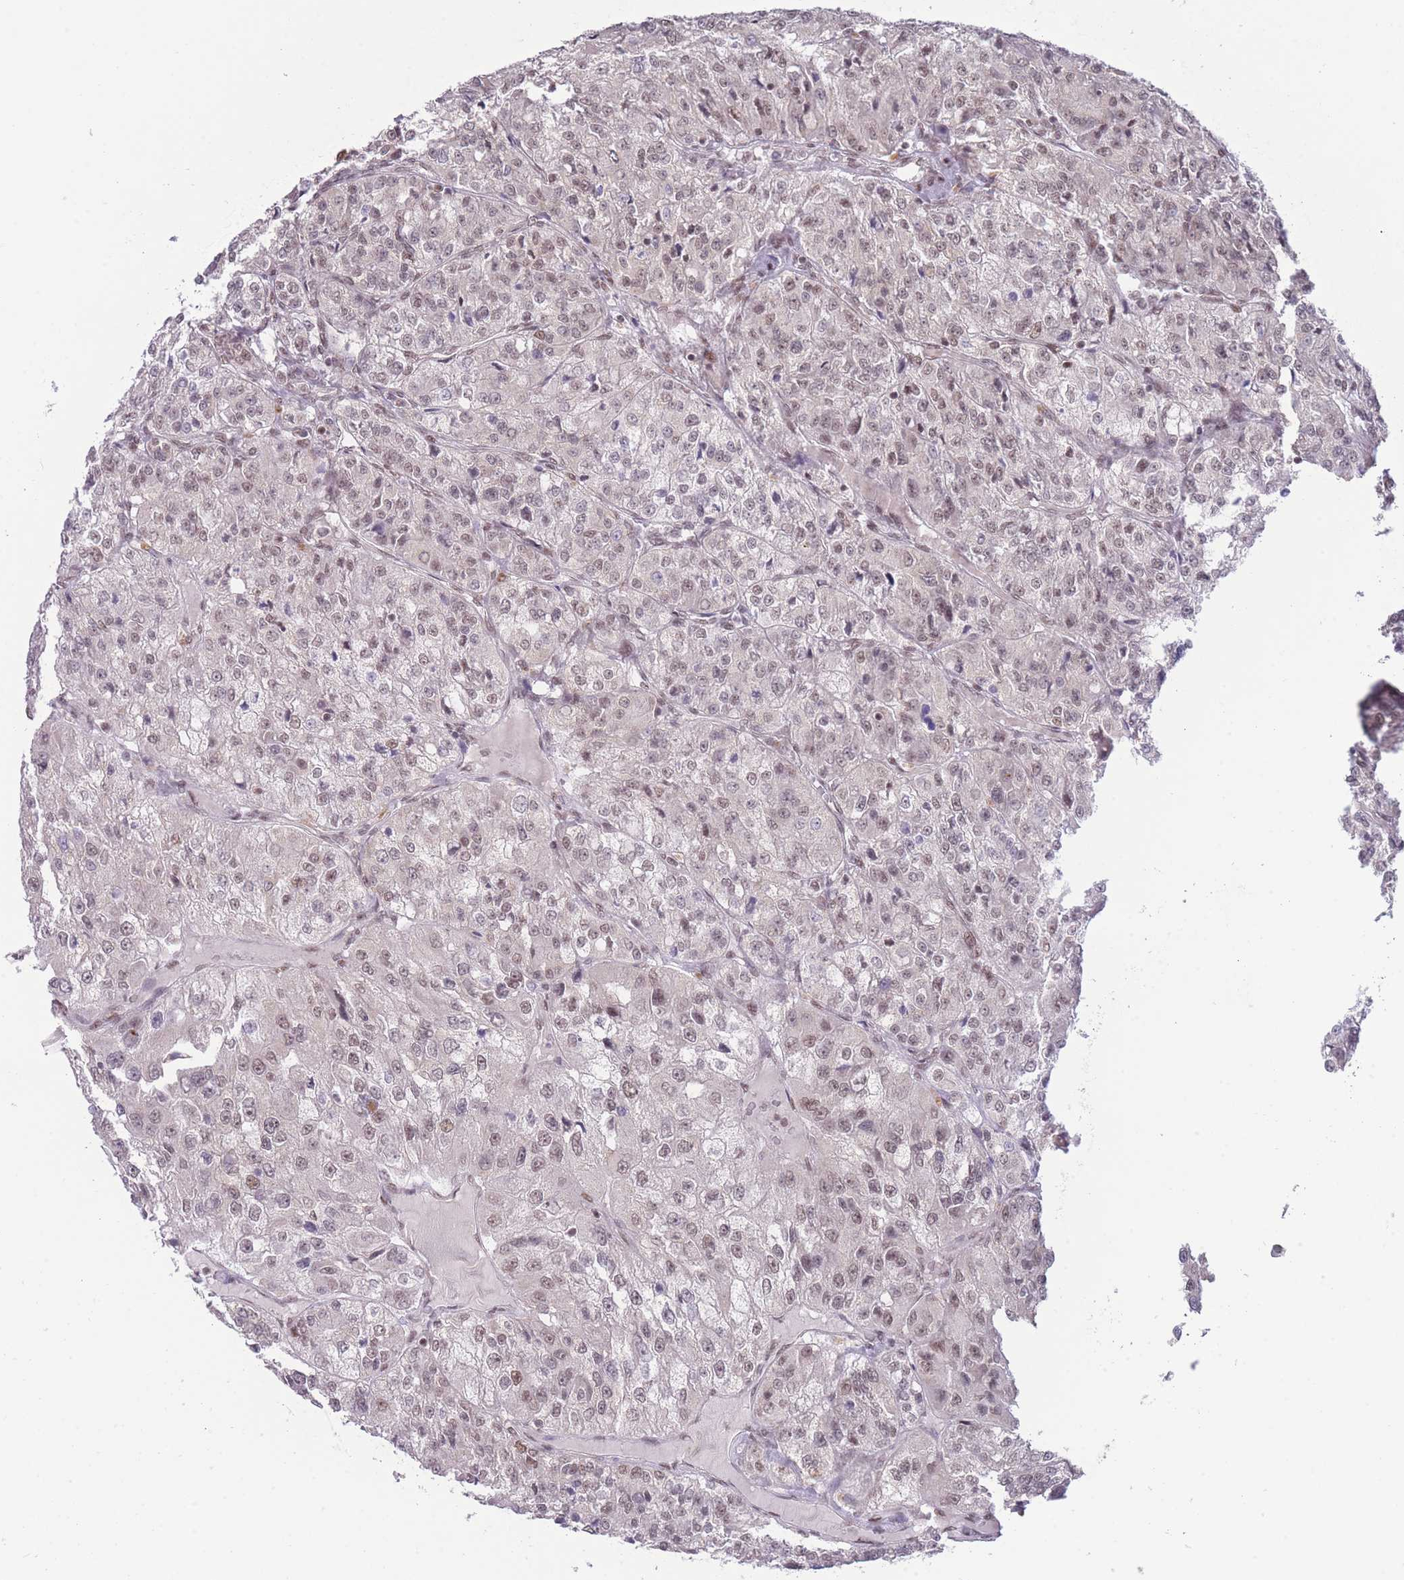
{"staining": {"intensity": "weak", "quantity": ">75%", "location": "nuclear"}, "tissue": "renal cancer", "cell_type": "Tumor cells", "image_type": "cancer", "snomed": [{"axis": "morphology", "description": "Adenocarcinoma, NOS"}, {"axis": "topography", "description": "Kidney"}], "caption": "The image exhibits staining of renal cancer, revealing weak nuclear protein expression (brown color) within tumor cells.", "gene": "CARD8", "patient": {"sex": "female", "age": 63}}